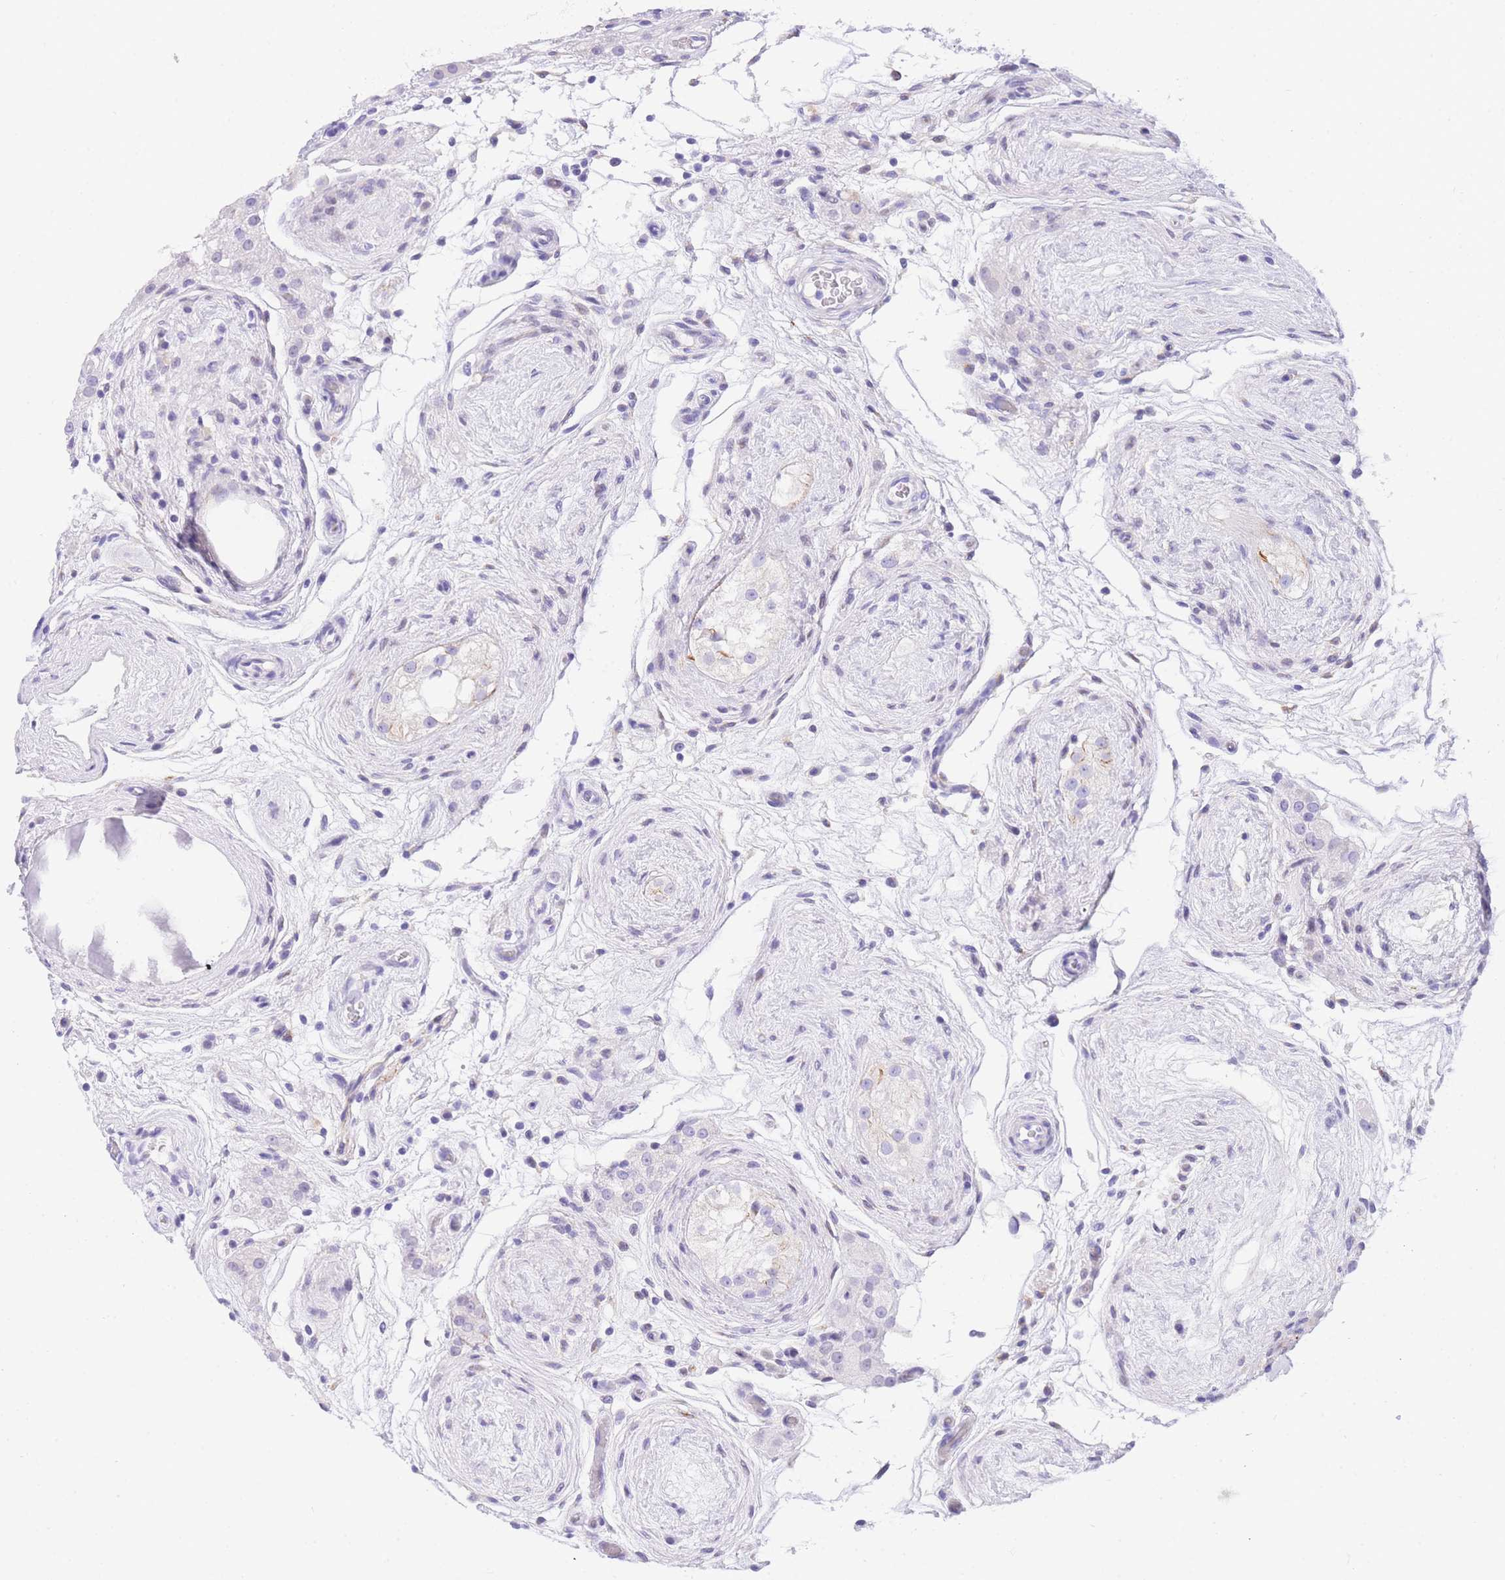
{"staining": {"intensity": "negative", "quantity": "none", "location": "none"}, "tissue": "testis cancer", "cell_type": "Tumor cells", "image_type": "cancer", "snomed": [{"axis": "morphology", "description": "Seminoma, NOS"}, {"axis": "topography", "description": "Testis"}], "caption": "The micrograph displays no significant positivity in tumor cells of testis seminoma.", "gene": "TIFAB", "patient": {"sex": "male", "age": 34}}